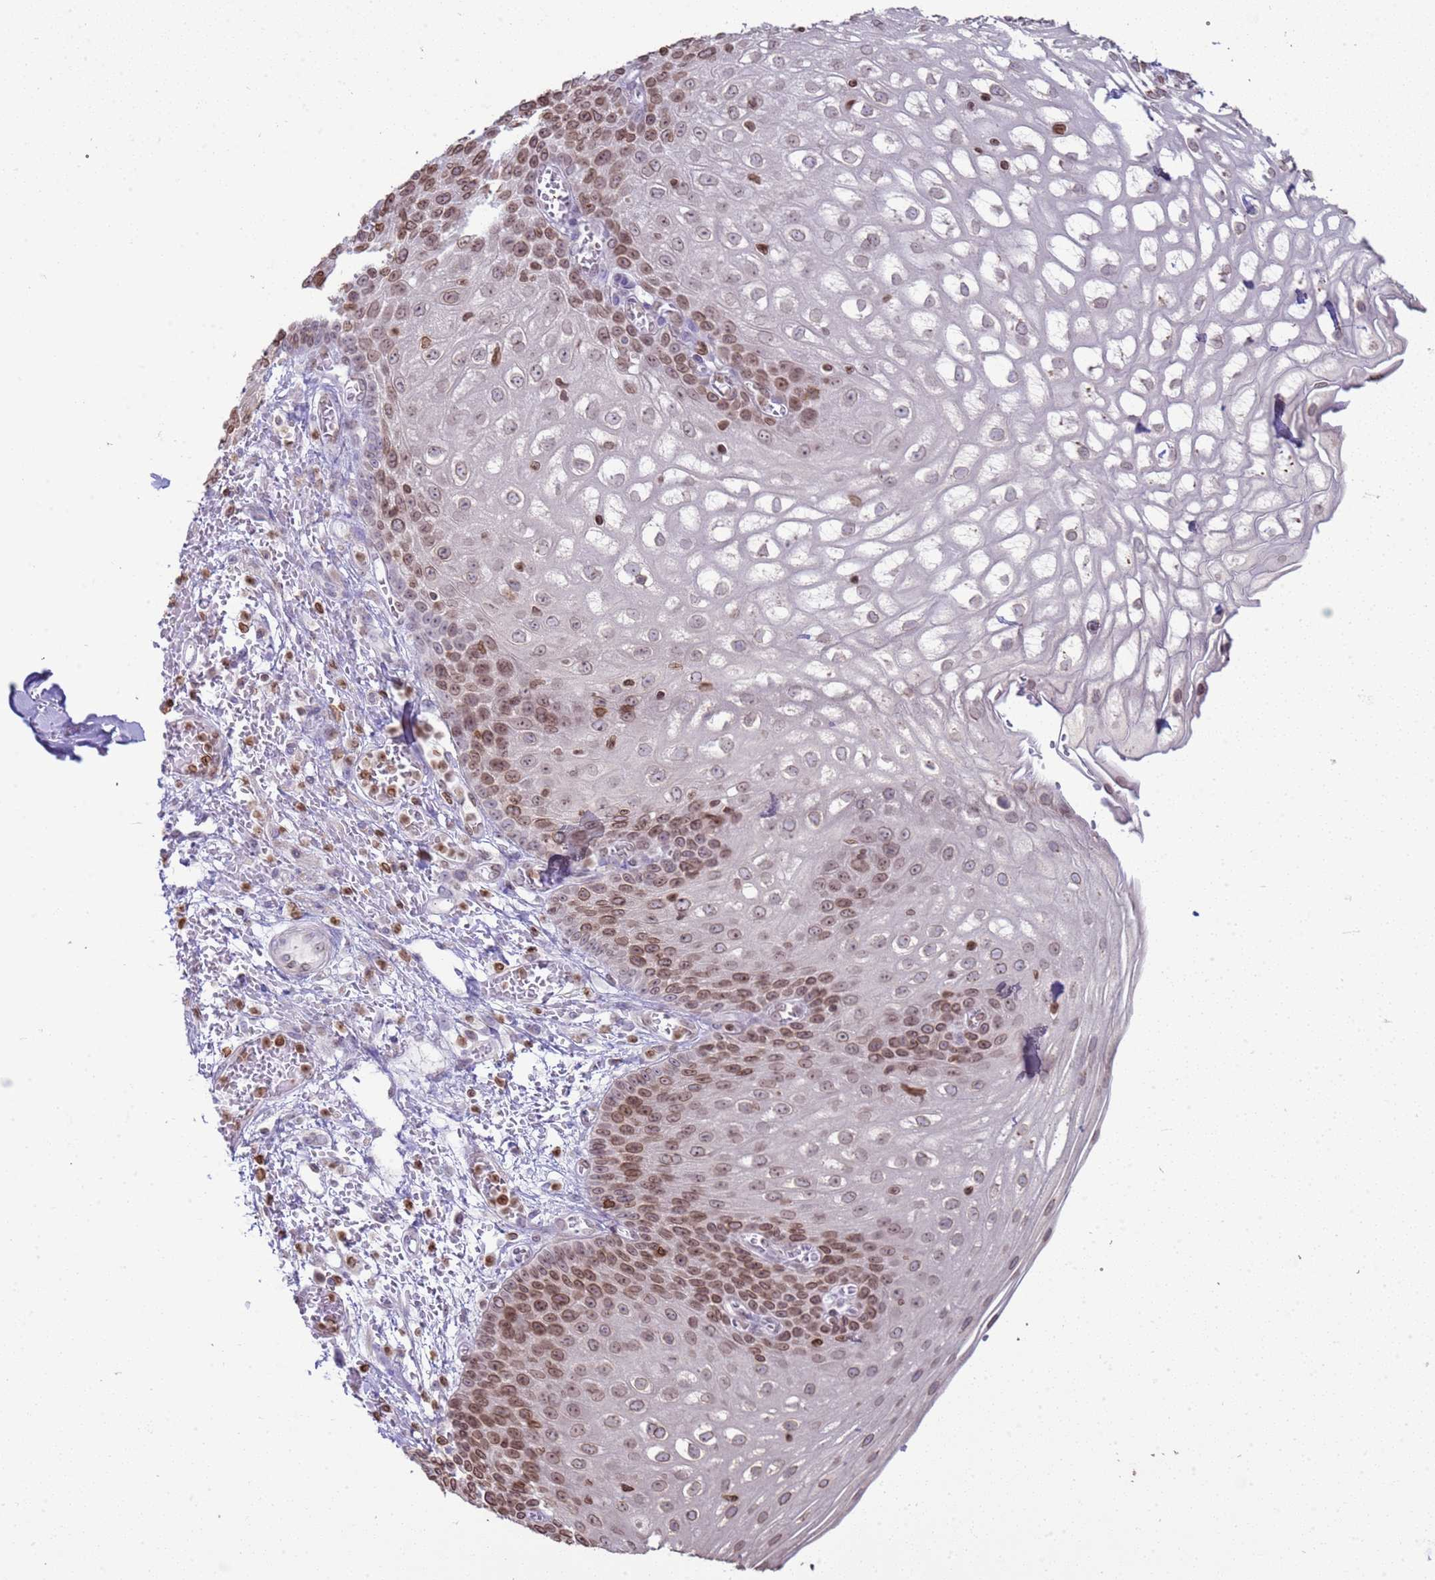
{"staining": {"intensity": "moderate", "quantity": "25%-75%", "location": "cytoplasmic/membranous,nuclear"}, "tissue": "esophagus", "cell_type": "Squamous epithelial cells", "image_type": "normal", "snomed": [{"axis": "morphology", "description": "Normal tissue, NOS"}, {"axis": "topography", "description": "Esophagus"}], "caption": "Immunohistochemistry (IHC) image of unremarkable esophagus: human esophagus stained using IHC shows medium levels of moderate protein expression localized specifically in the cytoplasmic/membranous,nuclear of squamous epithelial cells, appearing as a cytoplasmic/membranous,nuclear brown color.", "gene": "DHX37", "patient": {"sex": "male", "age": 81}}